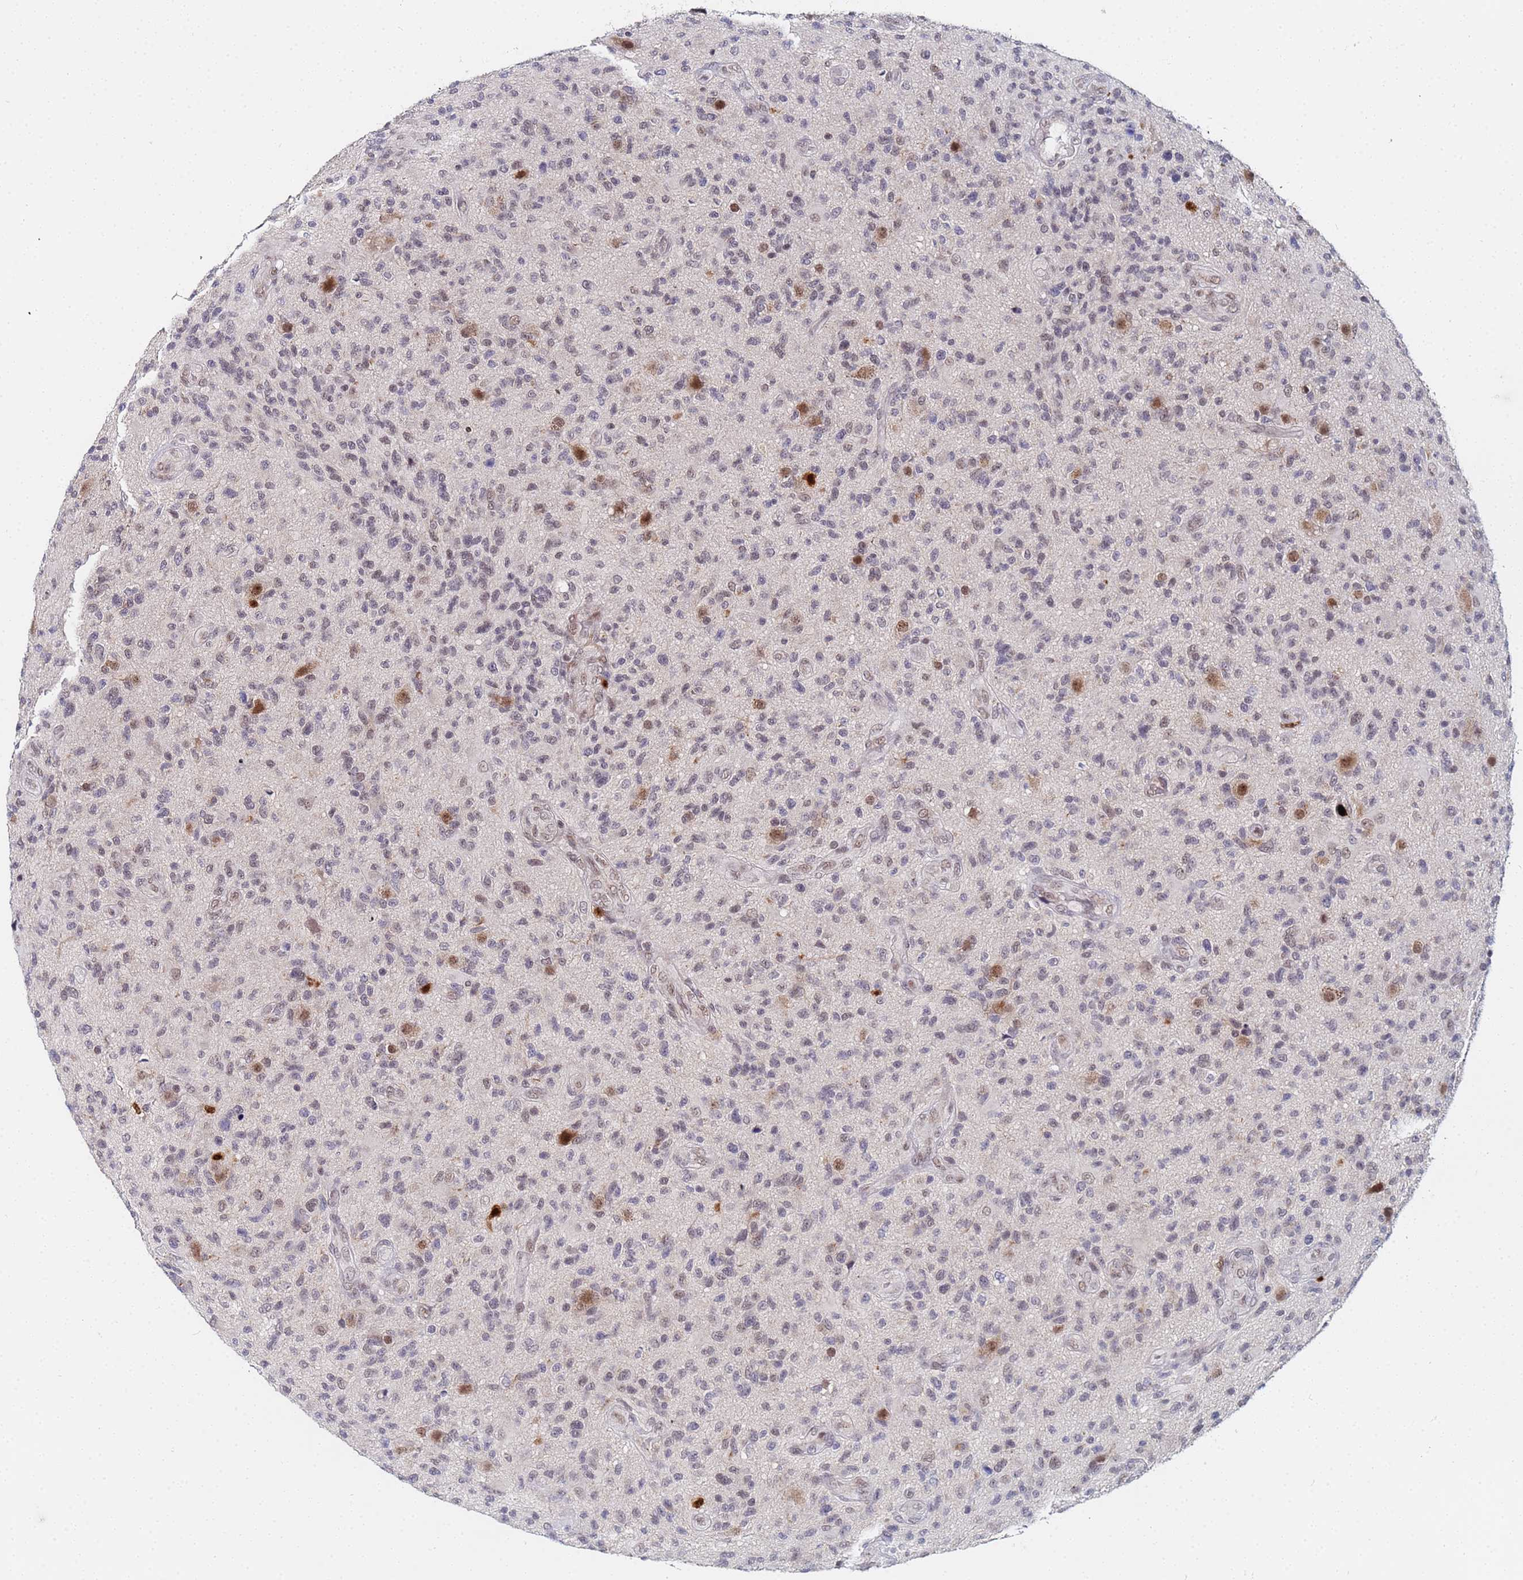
{"staining": {"intensity": "weak", "quantity": "25%-75%", "location": "nuclear"}, "tissue": "glioma", "cell_type": "Tumor cells", "image_type": "cancer", "snomed": [{"axis": "morphology", "description": "Glioma, malignant, High grade"}, {"axis": "topography", "description": "Brain"}], "caption": "Protein expression analysis of glioma shows weak nuclear expression in approximately 25%-75% of tumor cells.", "gene": "MTCL1", "patient": {"sex": "male", "age": 47}}